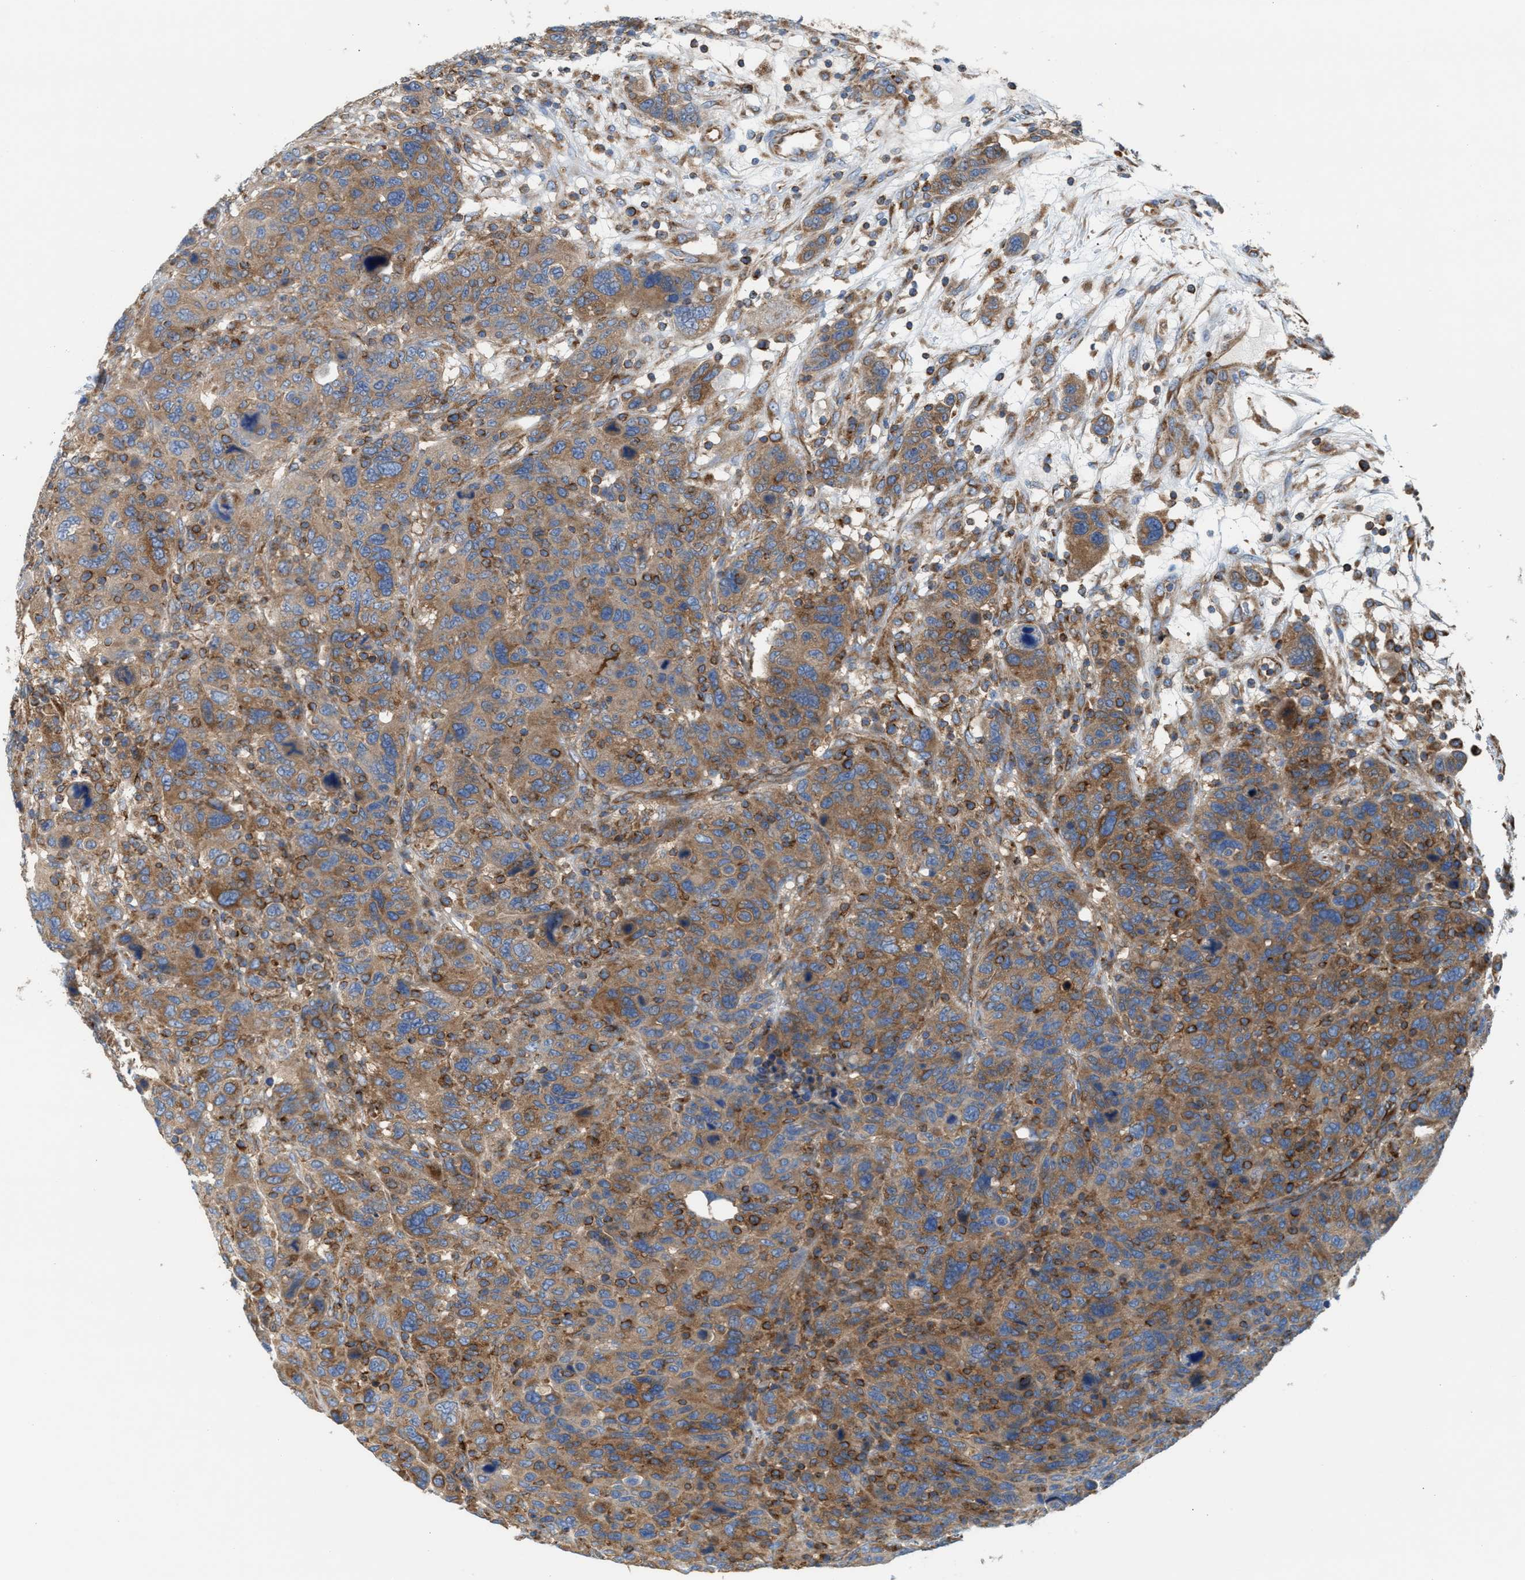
{"staining": {"intensity": "moderate", "quantity": ">75%", "location": "cytoplasmic/membranous"}, "tissue": "breast cancer", "cell_type": "Tumor cells", "image_type": "cancer", "snomed": [{"axis": "morphology", "description": "Duct carcinoma"}, {"axis": "topography", "description": "Breast"}], "caption": "This is an image of immunohistochemistry staining of breast cancer (infiltrating ductal carcinoma), which shows moderate expression in the cytoplasmic/membranous of tumor cells.", "gene": "TBC1D15", "patient": {"sex": "female", "age": 37}}